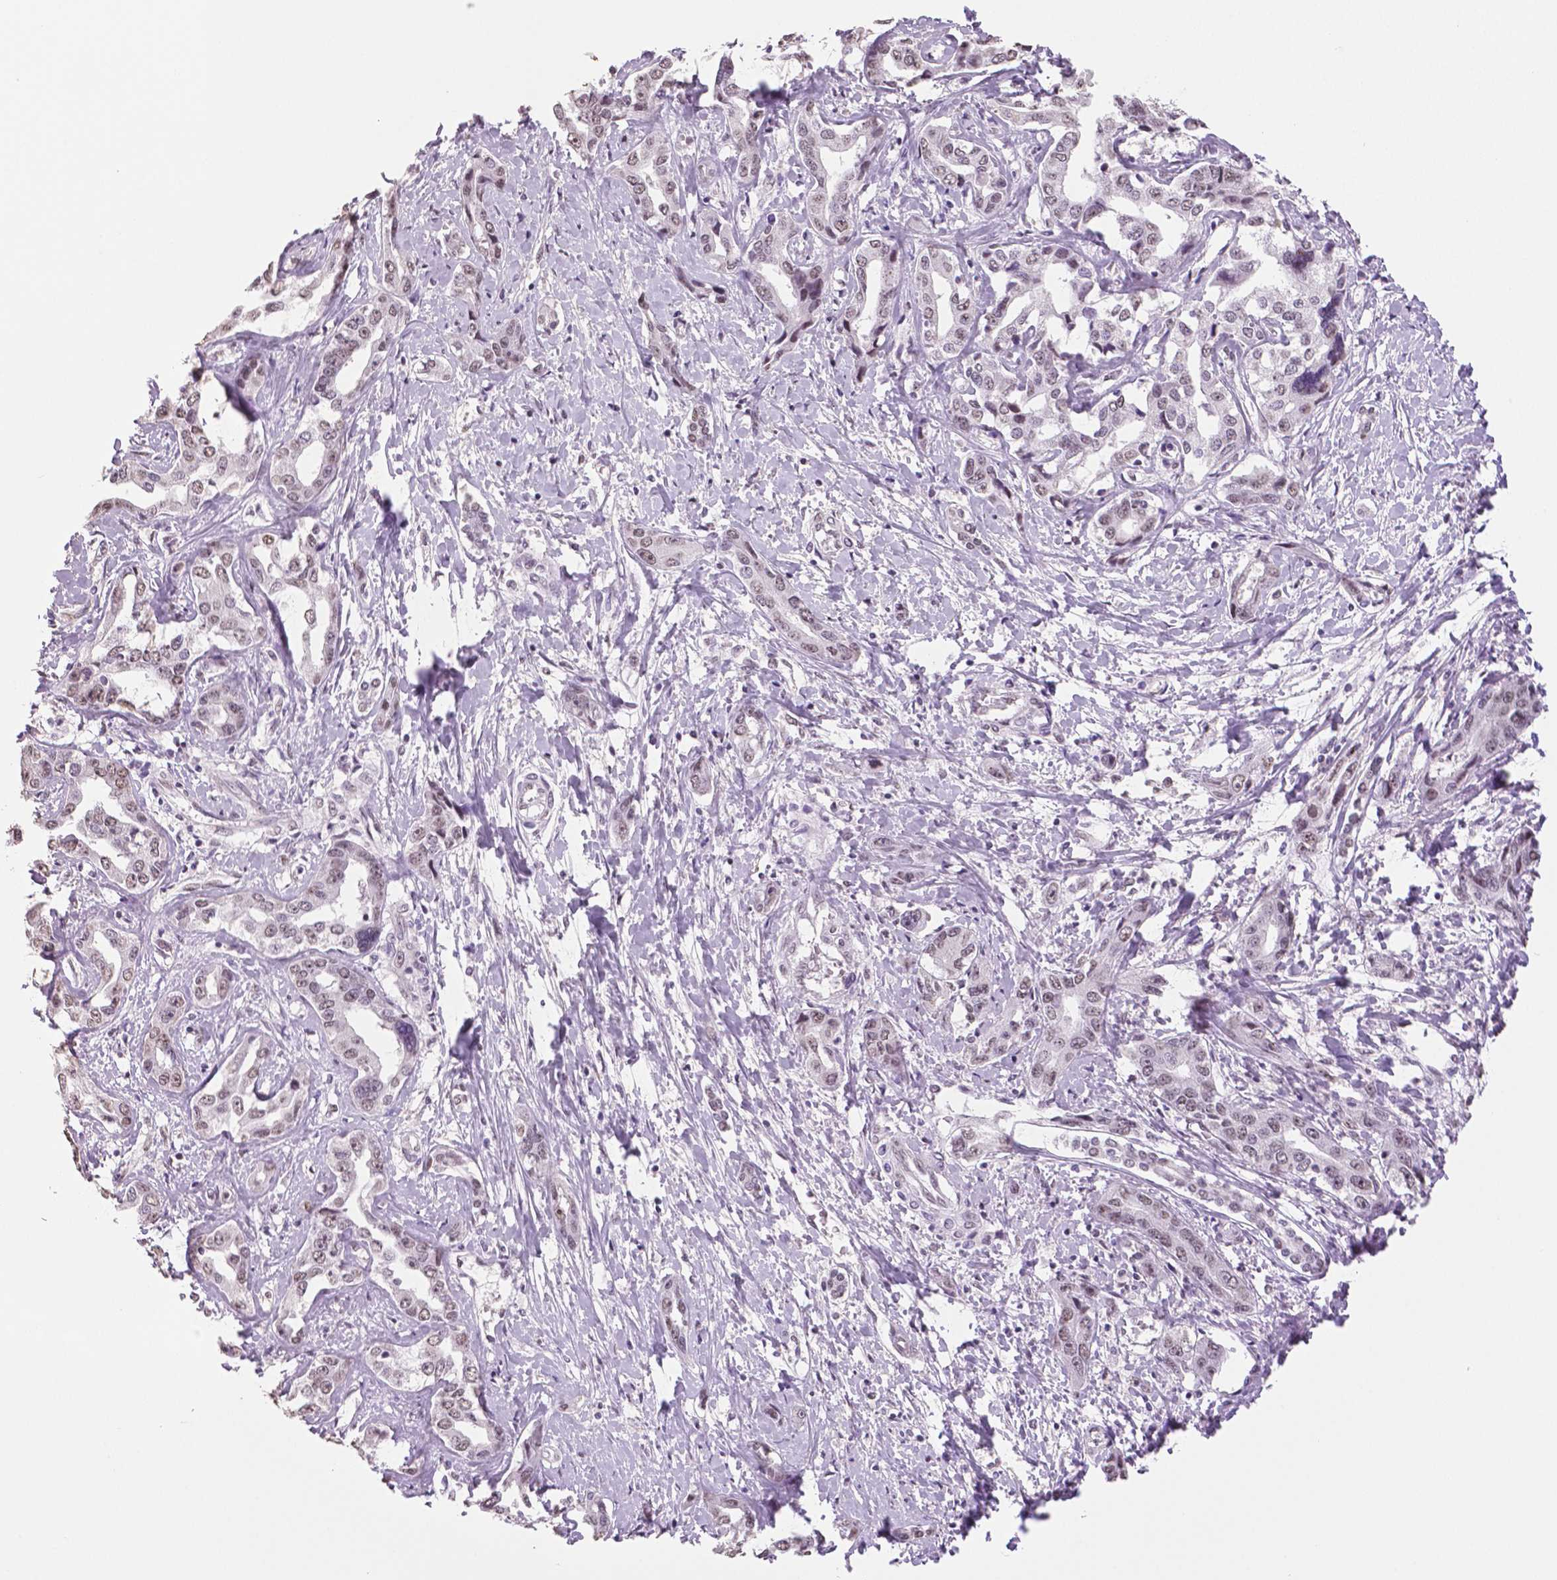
{"staining": {"intensity": "weak", "quantity": "<25%", "location": "nuclear"}, "tissue": "liver cancer", "cell_type": "Tumor cells", "image_type": "cancer", "snomed": [{"axis": "morphology", "description": "Cholangiocarcinoma"}, {"axis": "topography", "description": "Liver"}], "caption": "Immunohistochemistry of cholangiocarcinoma (liver) reveals no expression in tumor cells. (DAB (3,3'-diaminobenzidine) IHC, high magnification).", "gene": "IGF2BP1", "patient": {"sex": "male", "age": 59}}